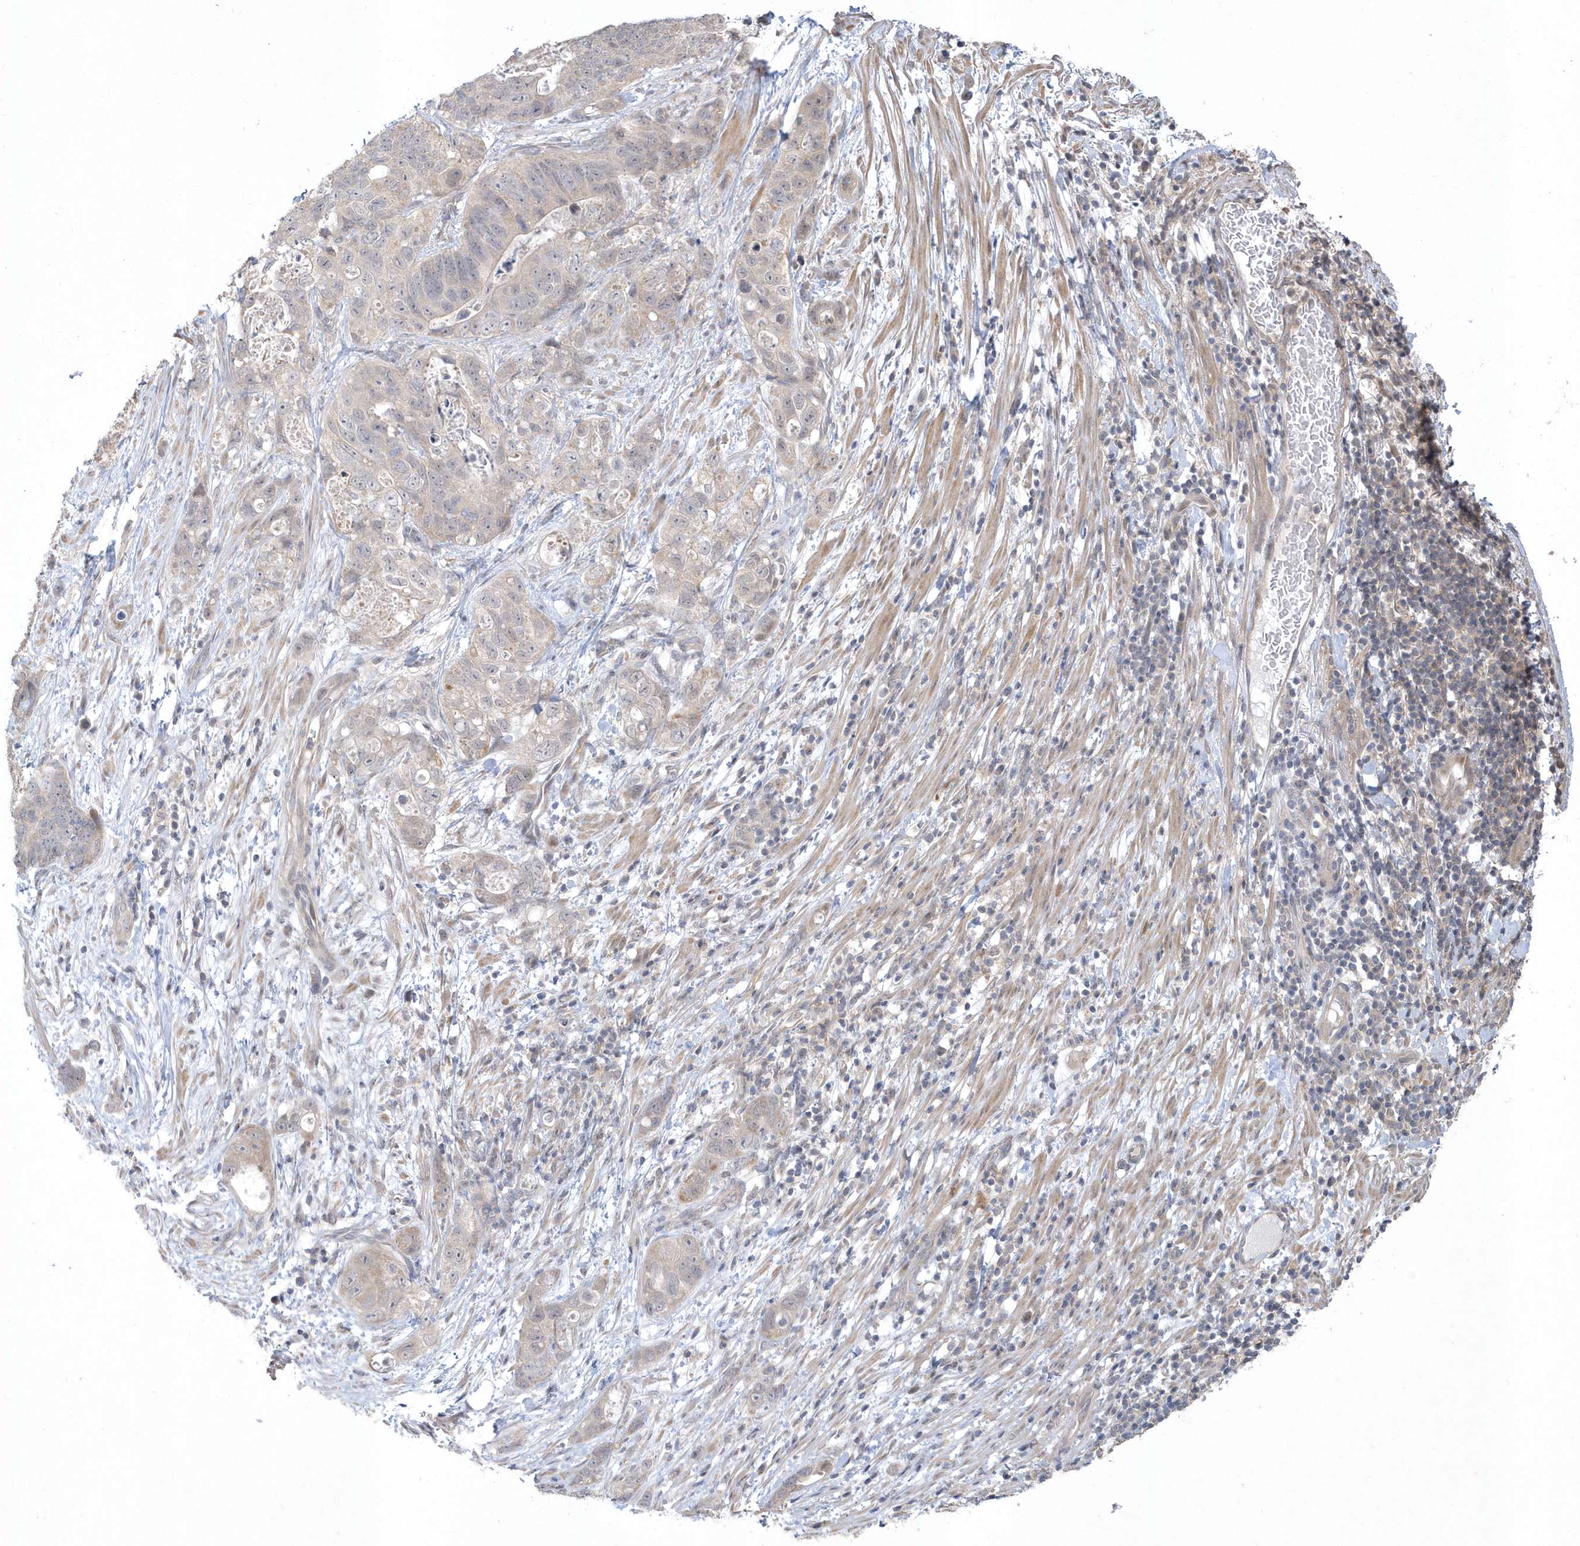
{"staining": {"intensity": "weak", "quantity": "<25%", "location": "cytoplasmic/membranous"}, "tissue": "stomach cancer", "cell_type": "Tumor cells", "image_type": "cancer", "snomed": [{"axis": "morphology", "description": "Normal tissue, NOS"}, {"axis": "morphology", "description": "Adenocarcinoma, NOS"}, {"axis": "topography", "description": "Stomach"}], "caption": "IHC of human stomach cancer displays no positivity in tumor cells.", "gene": "TSPEAR", "patient": {"sex": "female", "age": 89}}